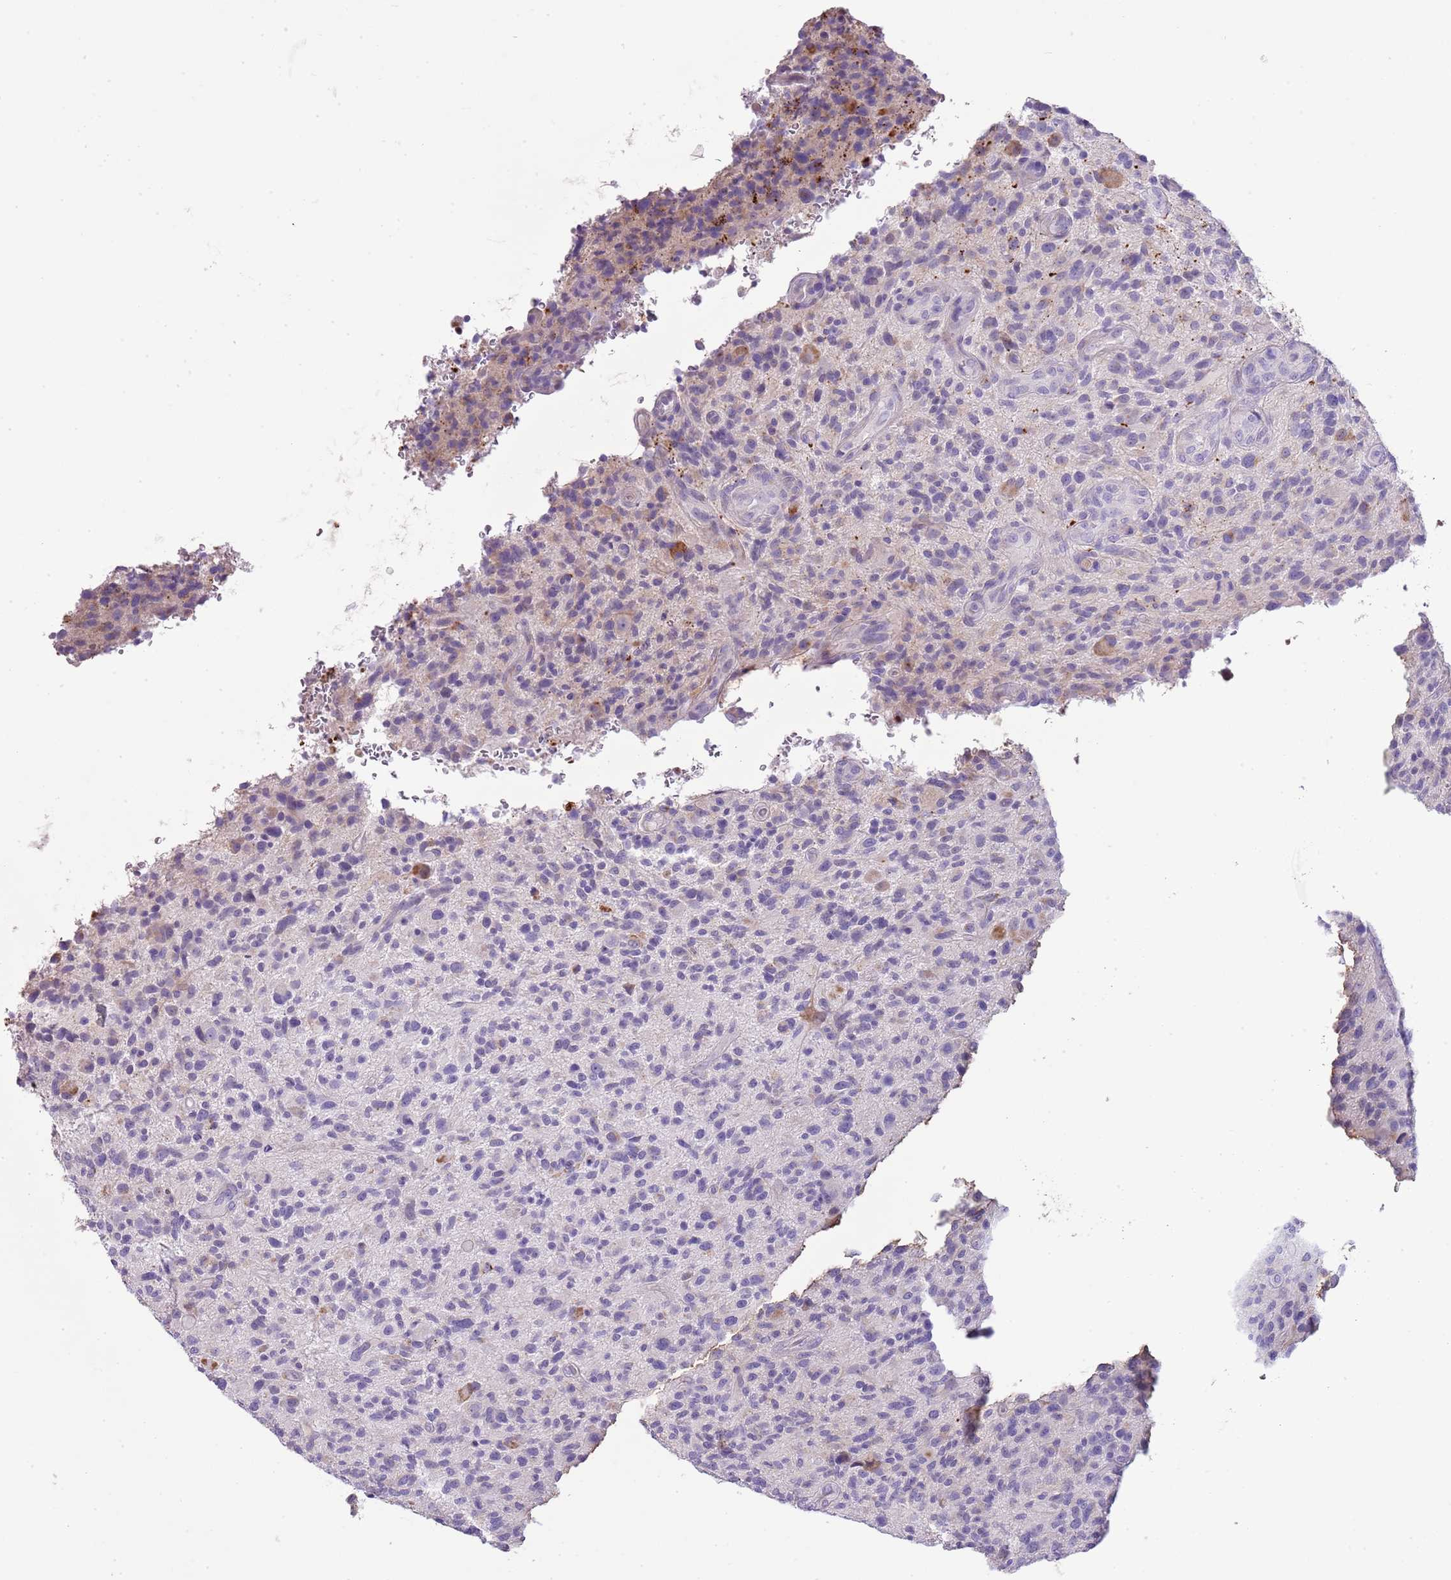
{"staining": {"intensity": "negative", "quantity": "none", "location": "none"}, "tissue": "glioma", "cell_type": "Tumor cells", "image_type": "cancer", "snomed": [{"axis": "morphology", "description": "Glioma, malignant, High grade"}, {"axis": "topography", "description": "Brain"}], "caption": "Immunohistochemical staining of glioma shows no significant staining in tumor cells.", "gene": "ABHD17C", "patient": {"sex": "male", "age": 47}}